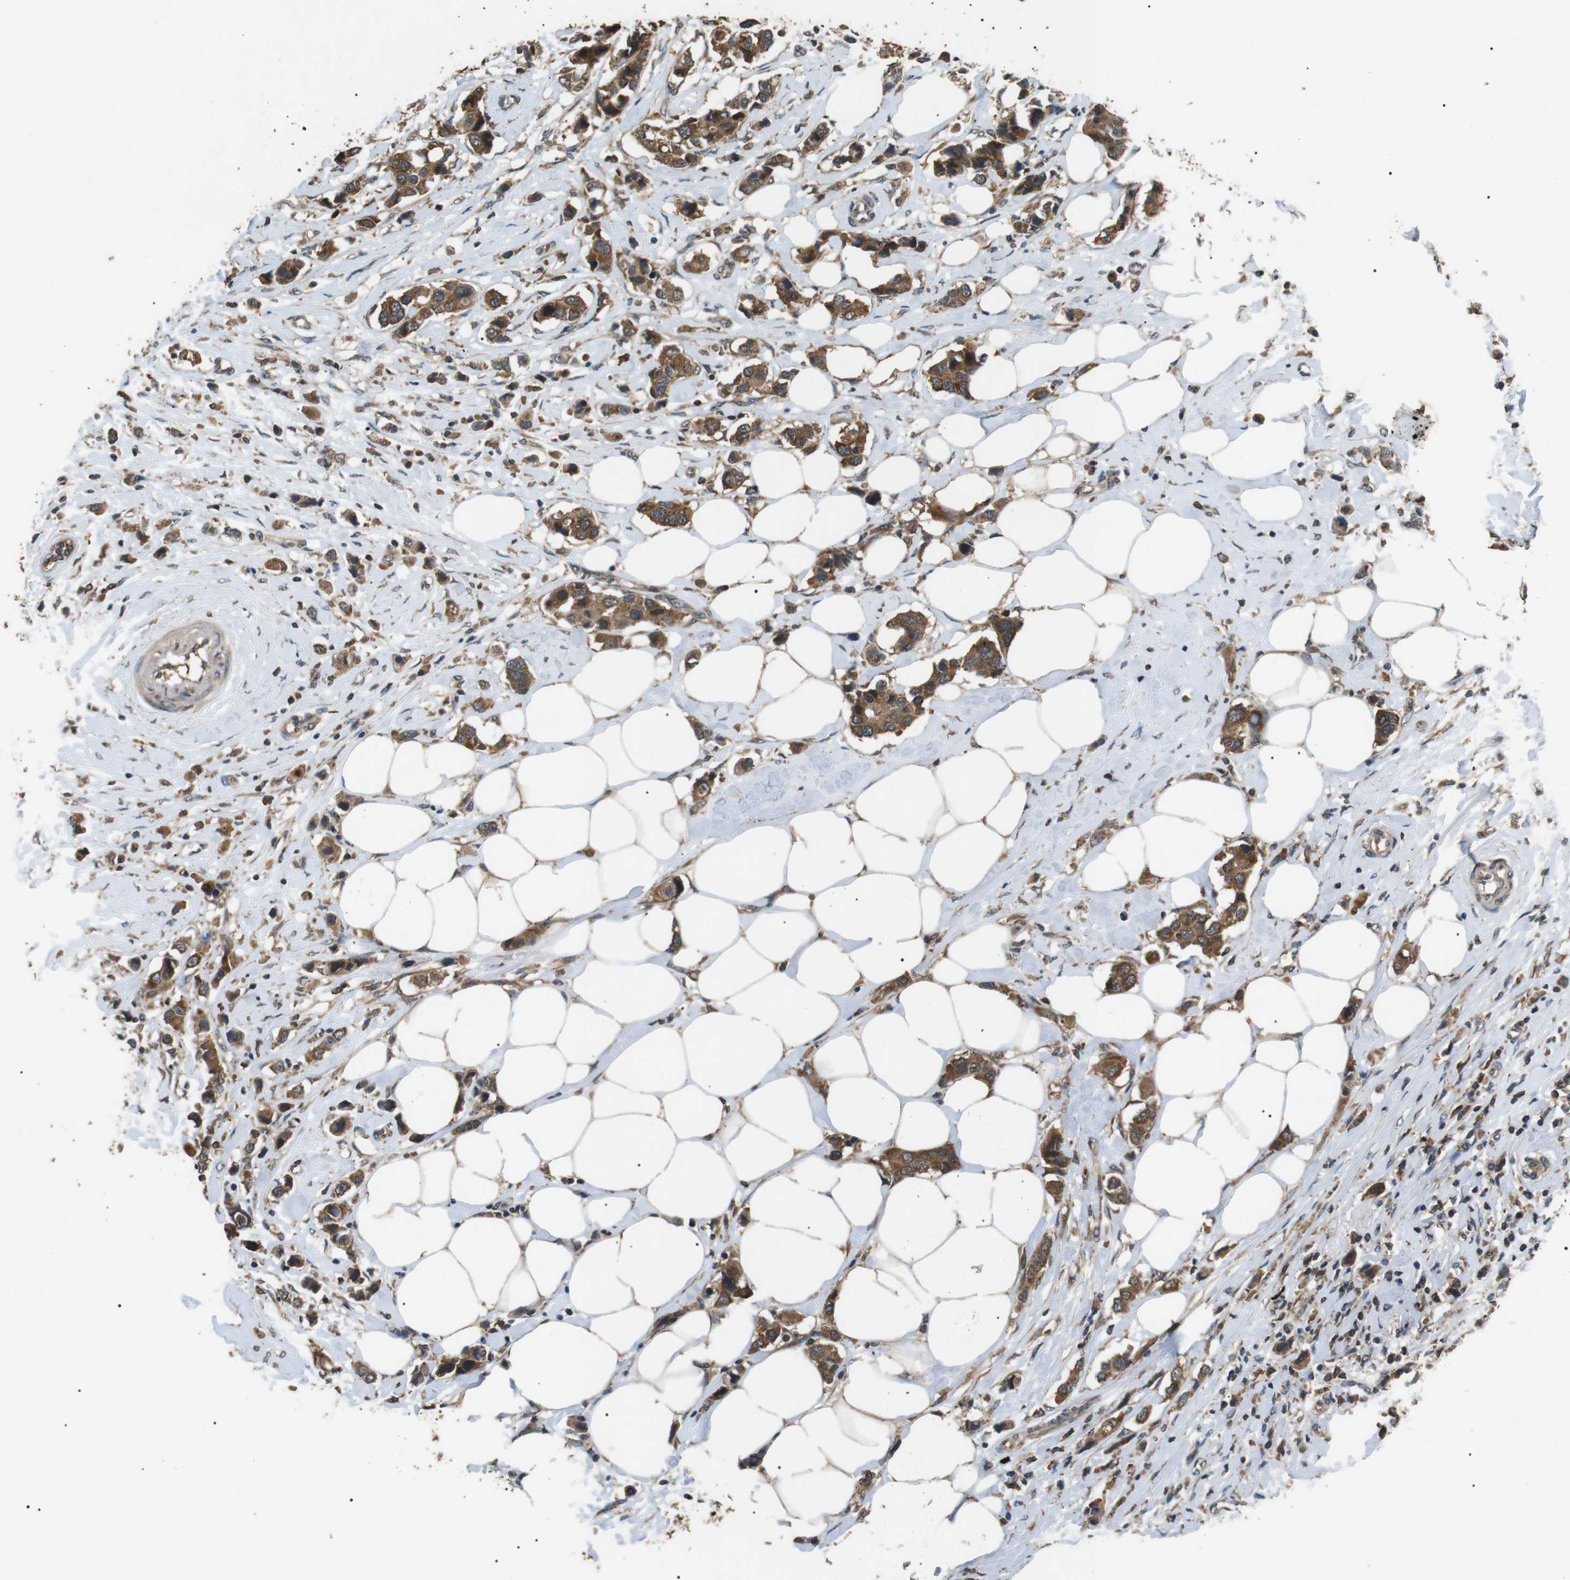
{"staining": {"intensity": "moderate", "quantity": ">75%", "location": "cytoplasmic/membranous"}, "tissue": "breast cancer", "cell_type": "Tumor cells", "image_type": "cancer", "snomed": [{"axis": "morphology", "description": "Normal tissue, NOS"}, {"axis": "morphology", "description": "Duct carcinoma"}, {"axis": "topography", "description": "Breast"}], "caption": "This histopathology image exhibits IHC staining of breast cancer (invasive ductal carcinoma), with medium moderate cytoplasmic/membranous positivity in about >75% of tumor cells.", "gene": "TBC1D15", "patient": {"sex": "female", "age": 50}}